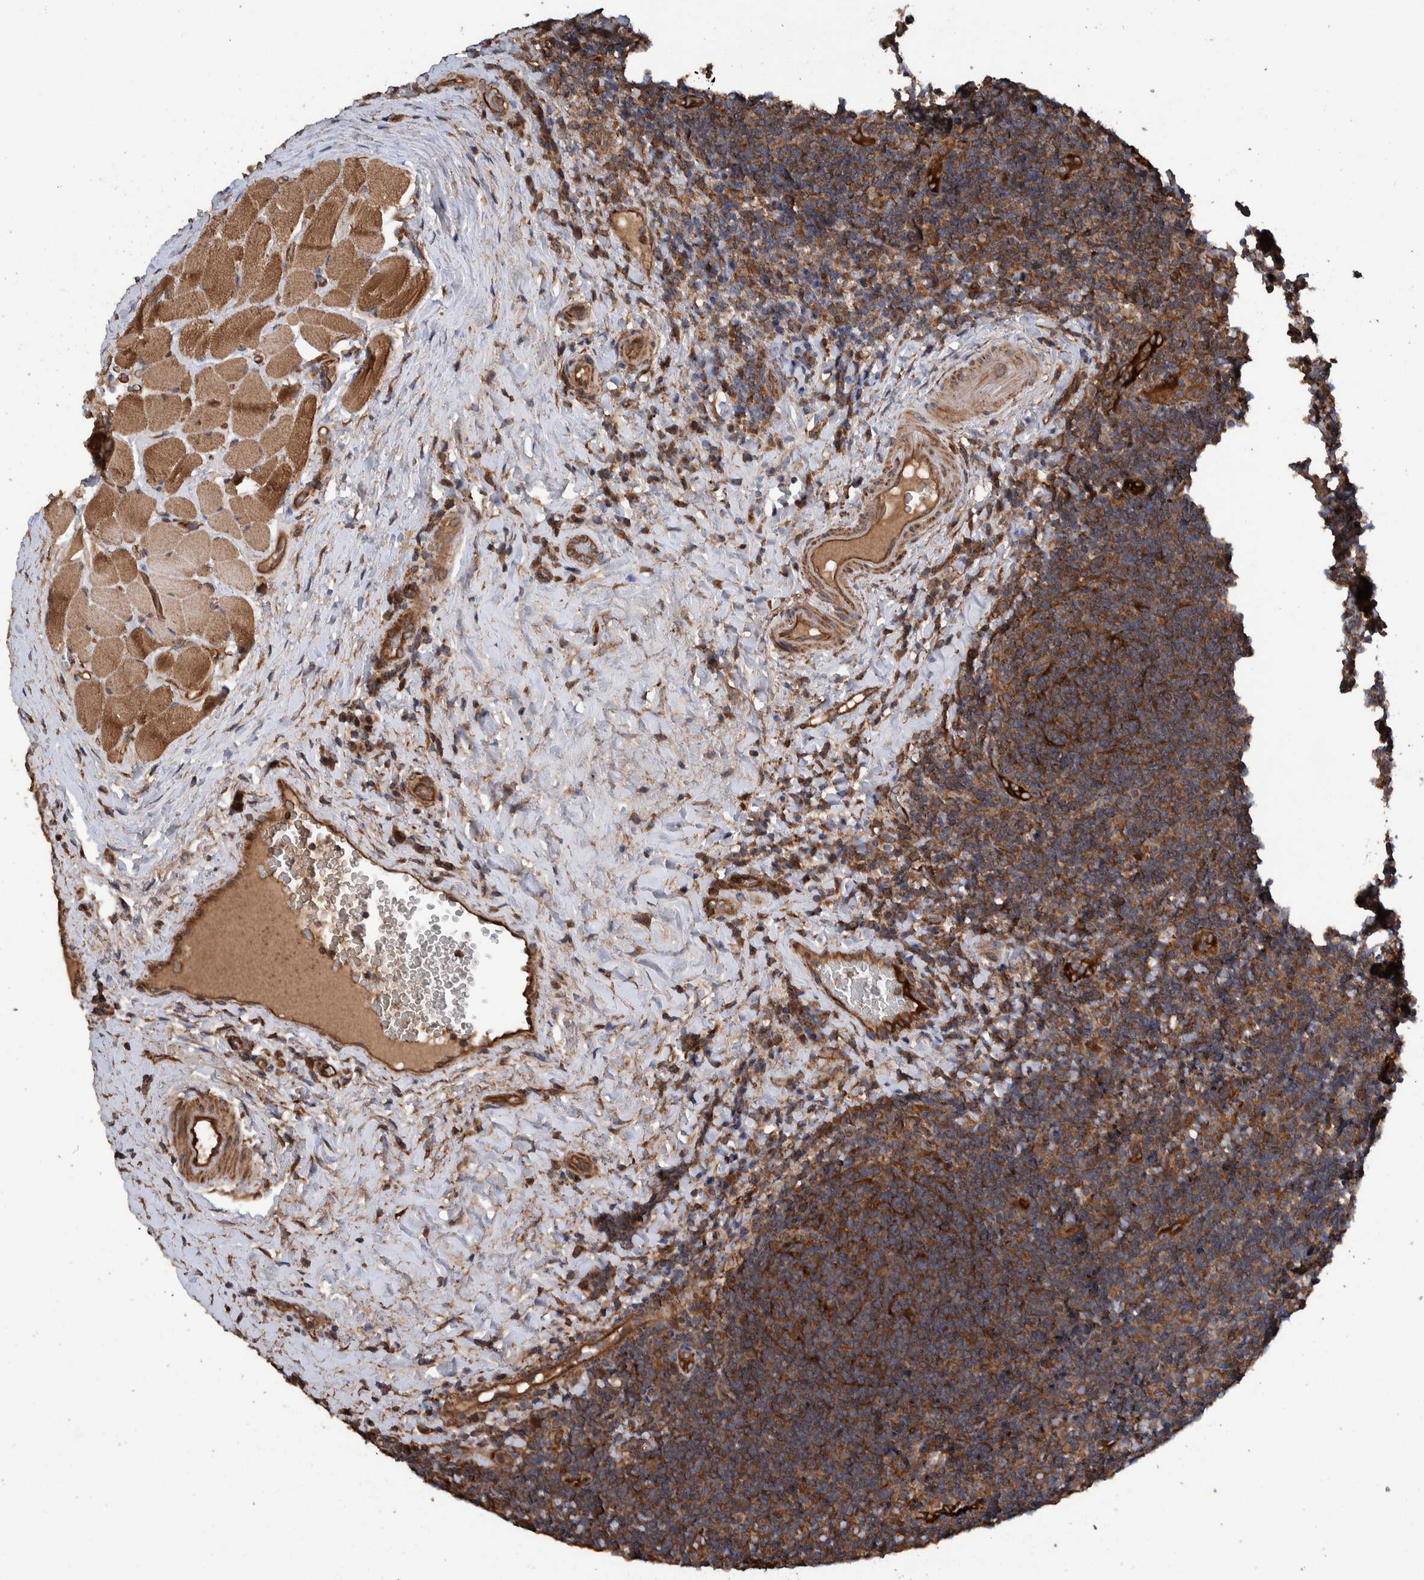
{"staining": {"intensity": "strong", "quantity": ">75%", "location": "cytoplasmic/membranous"}, "tissue": "lymphoma", "cell_type": "Tumor cells", "image_type": "cancer", "snomed": [{"axis": "morphology", "description": "Malignant lymphoma, non-Hodgkin's type, High grade"}, {"axis": "topography", "description": "Tonsil"}], "caption": "Protein analysis of lymphoma tissue shows strong cytoplasmic/membranous expression in about >75% of tumor cells.", "gene": "TRIM16", "patient": {"sex": "female", "age": 36}}